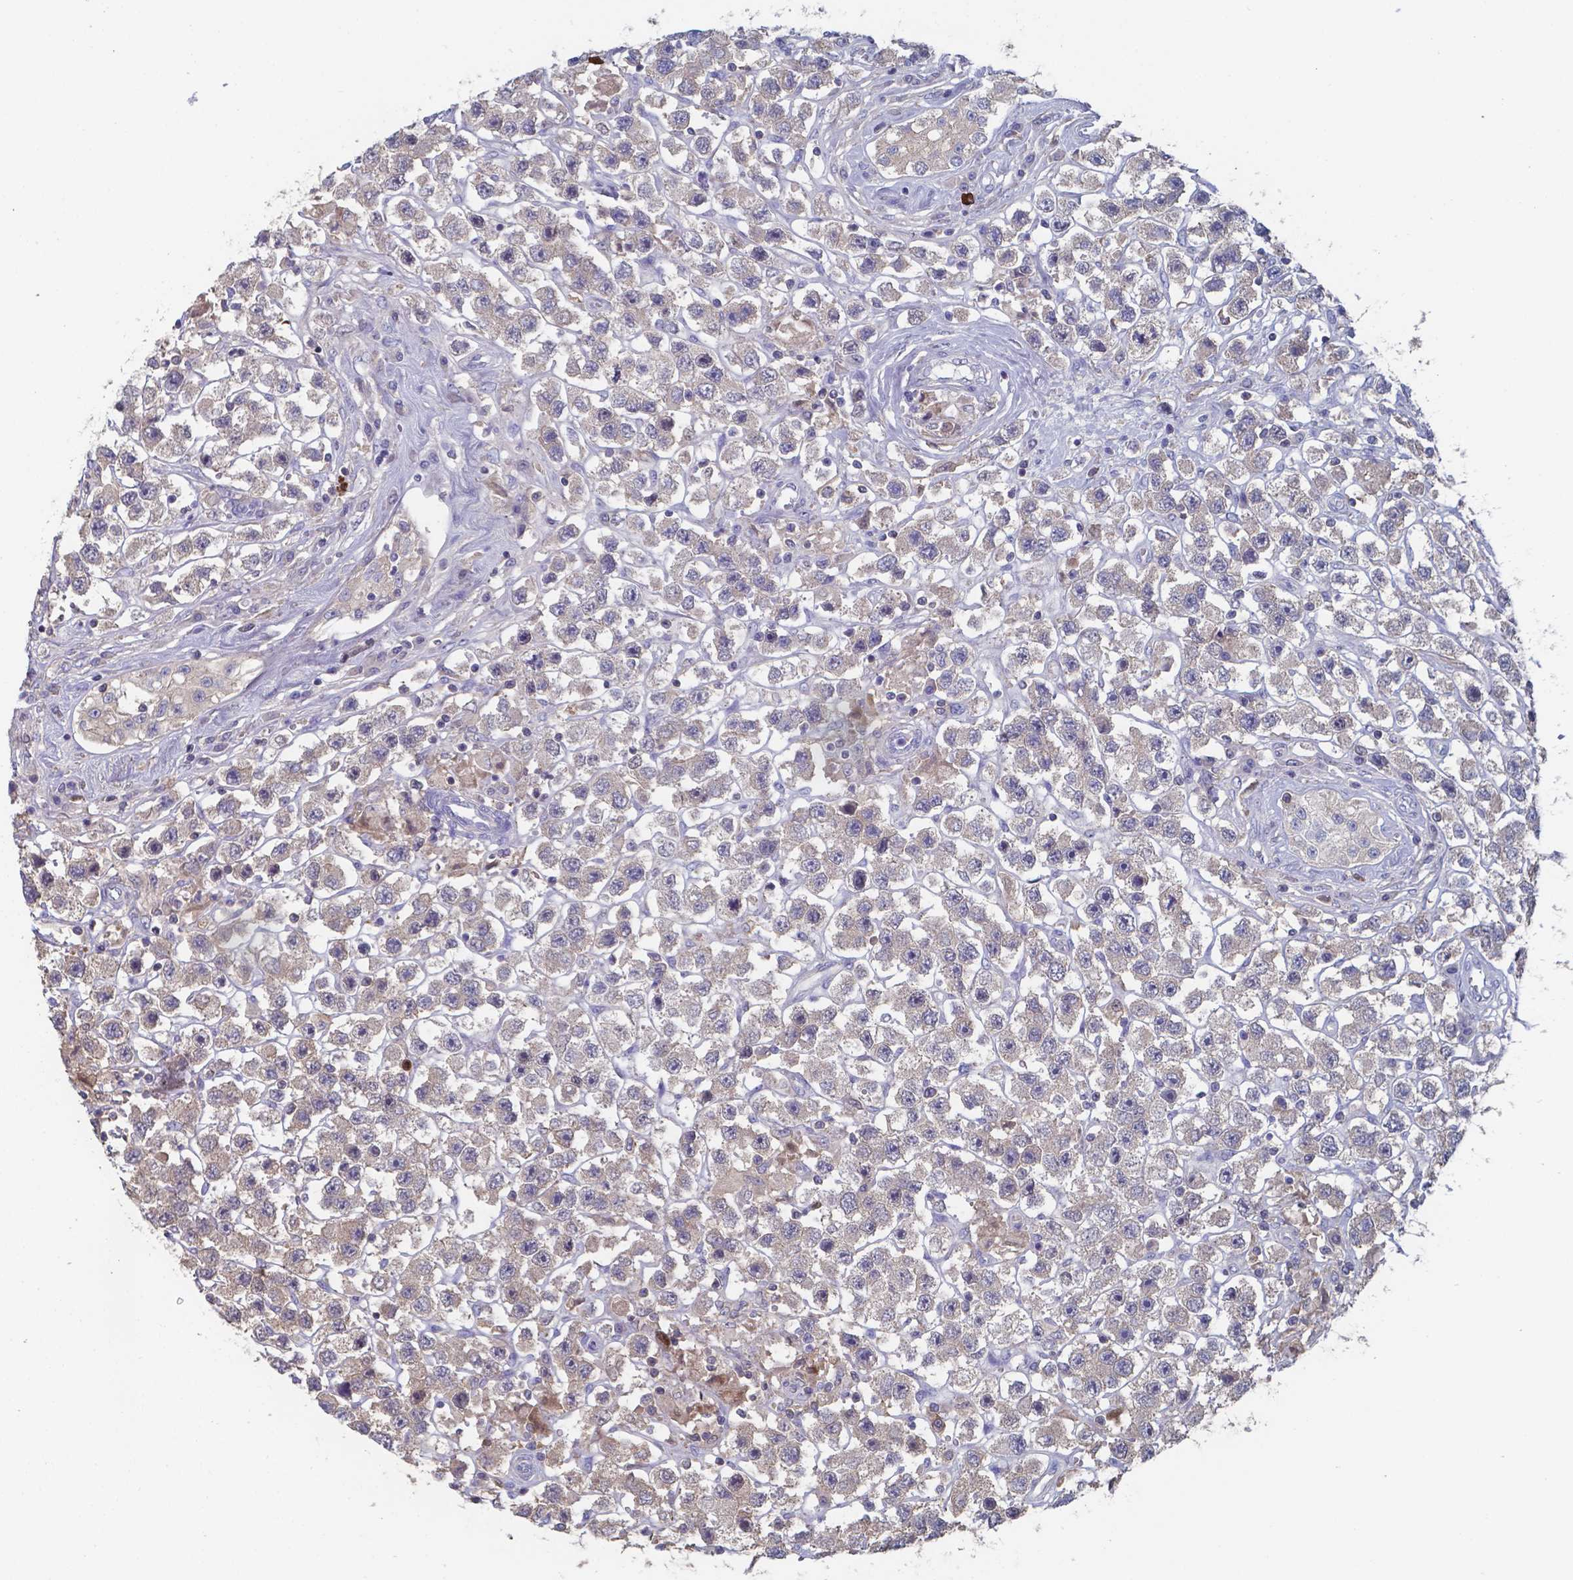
{"staining": {"intensity": "negative", "quantity": "none", "location": "none"}, "tissue": "testis cancer", "cell_type": "Tumor cells", "image_type": "cancer", "snomed": [{"axis": "morphology", "description": "Seminoma, NOS"}, {"axis": "topography", "description": "Testis"}], "caption": "Tumor cells show no significant staining in seminoma (testis).", "gene": "BTBD17", "patient": {"sex": "male", "age": 45}}